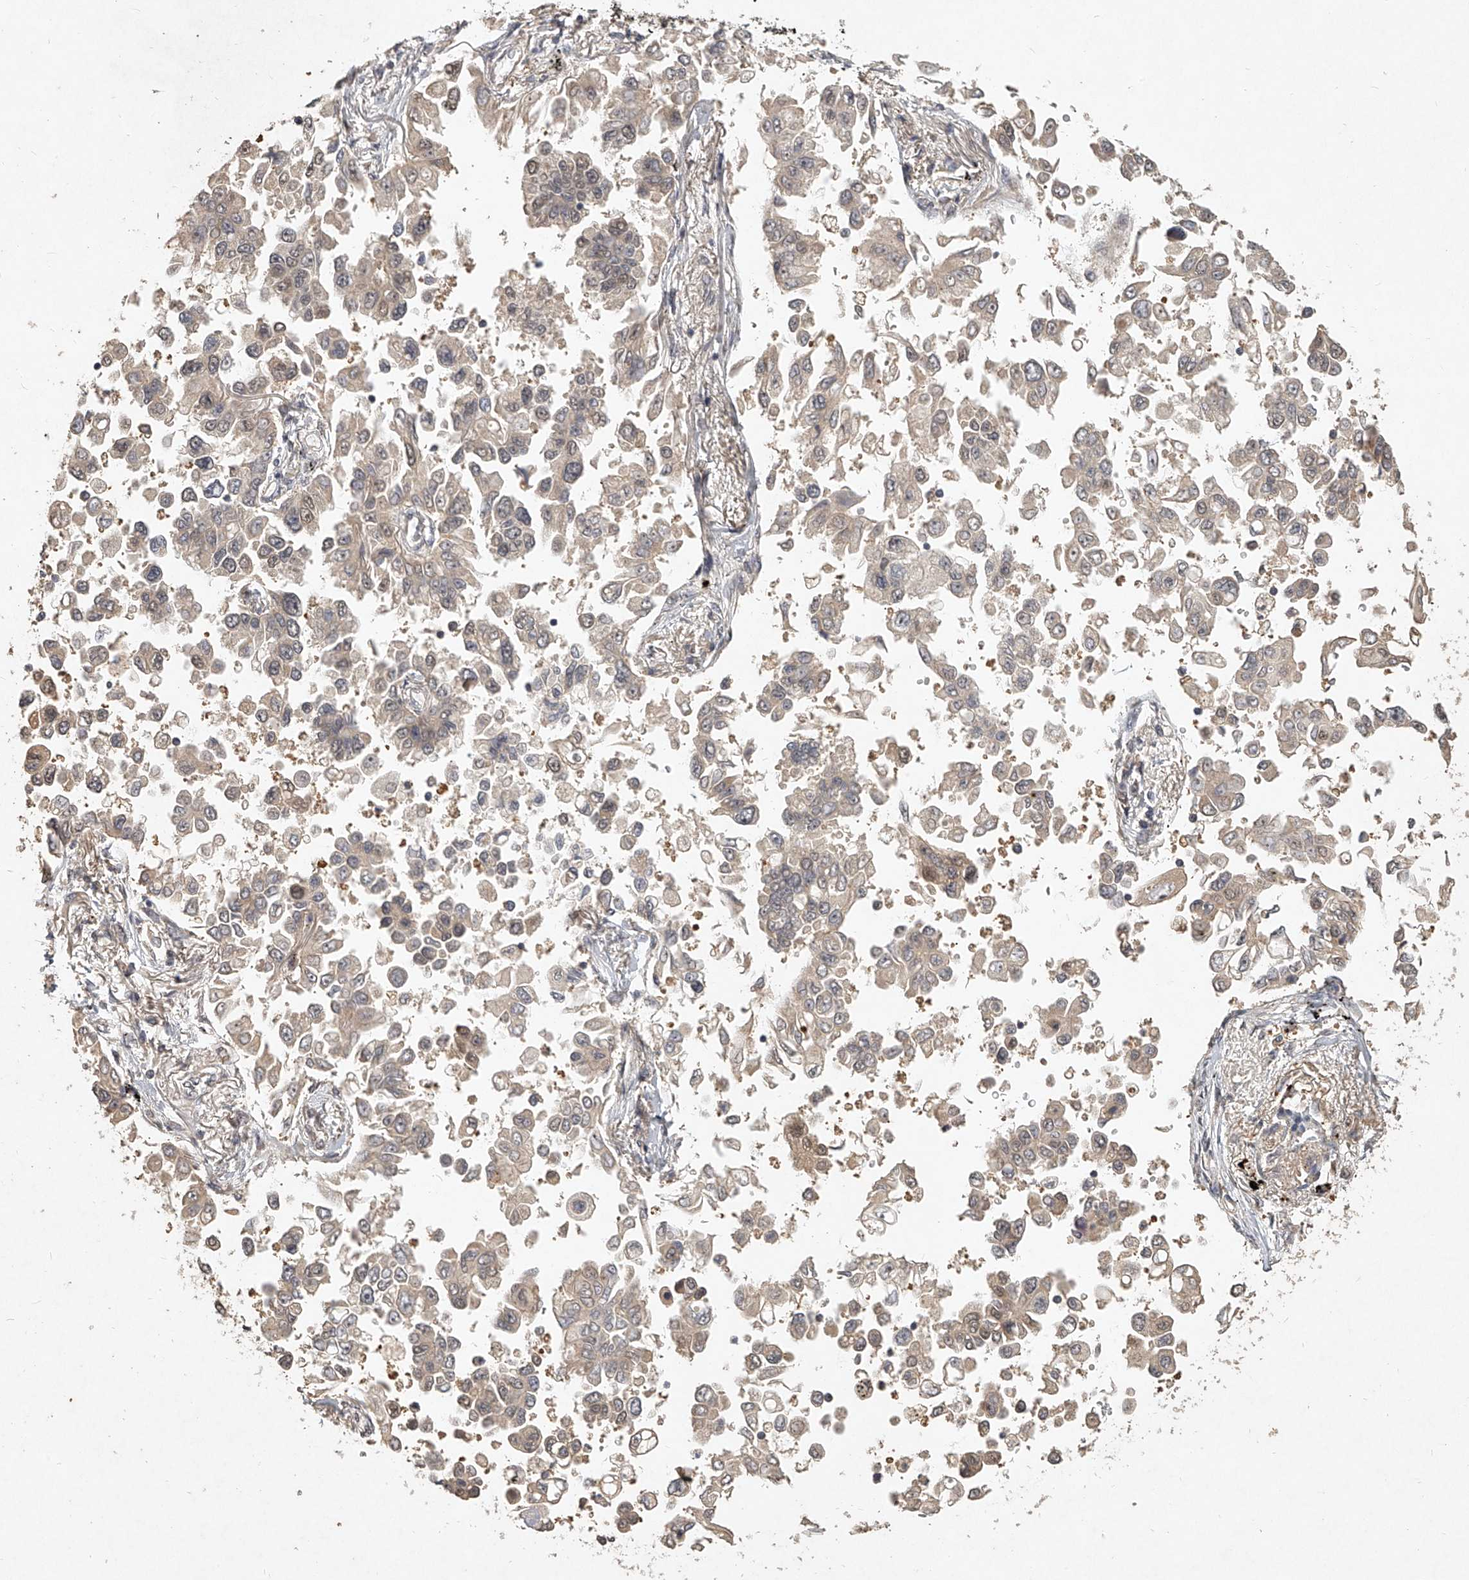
{"staining": {"intensity": "weak", "quantity": "<25%", "location": "cytoplasmic/membranous"}, "tissue": "lung cancer", "cell_type": "Tumor cells", "image_type": "cancer", "snomed": [{"axis": "morphology", "description": "Adenocarcinoma, NOS"}, {"axis": "topography", "description": "Lung"}], "caption": "Immunohistochemistry image of neoplastic tissue: human lung cancer stained with DAB (3,3'-diaminobenzidine) reveals no significant protein staining in tumor cells.", "gene": "SLC37A1", "patient": {"sex": "female", "age": 67}}